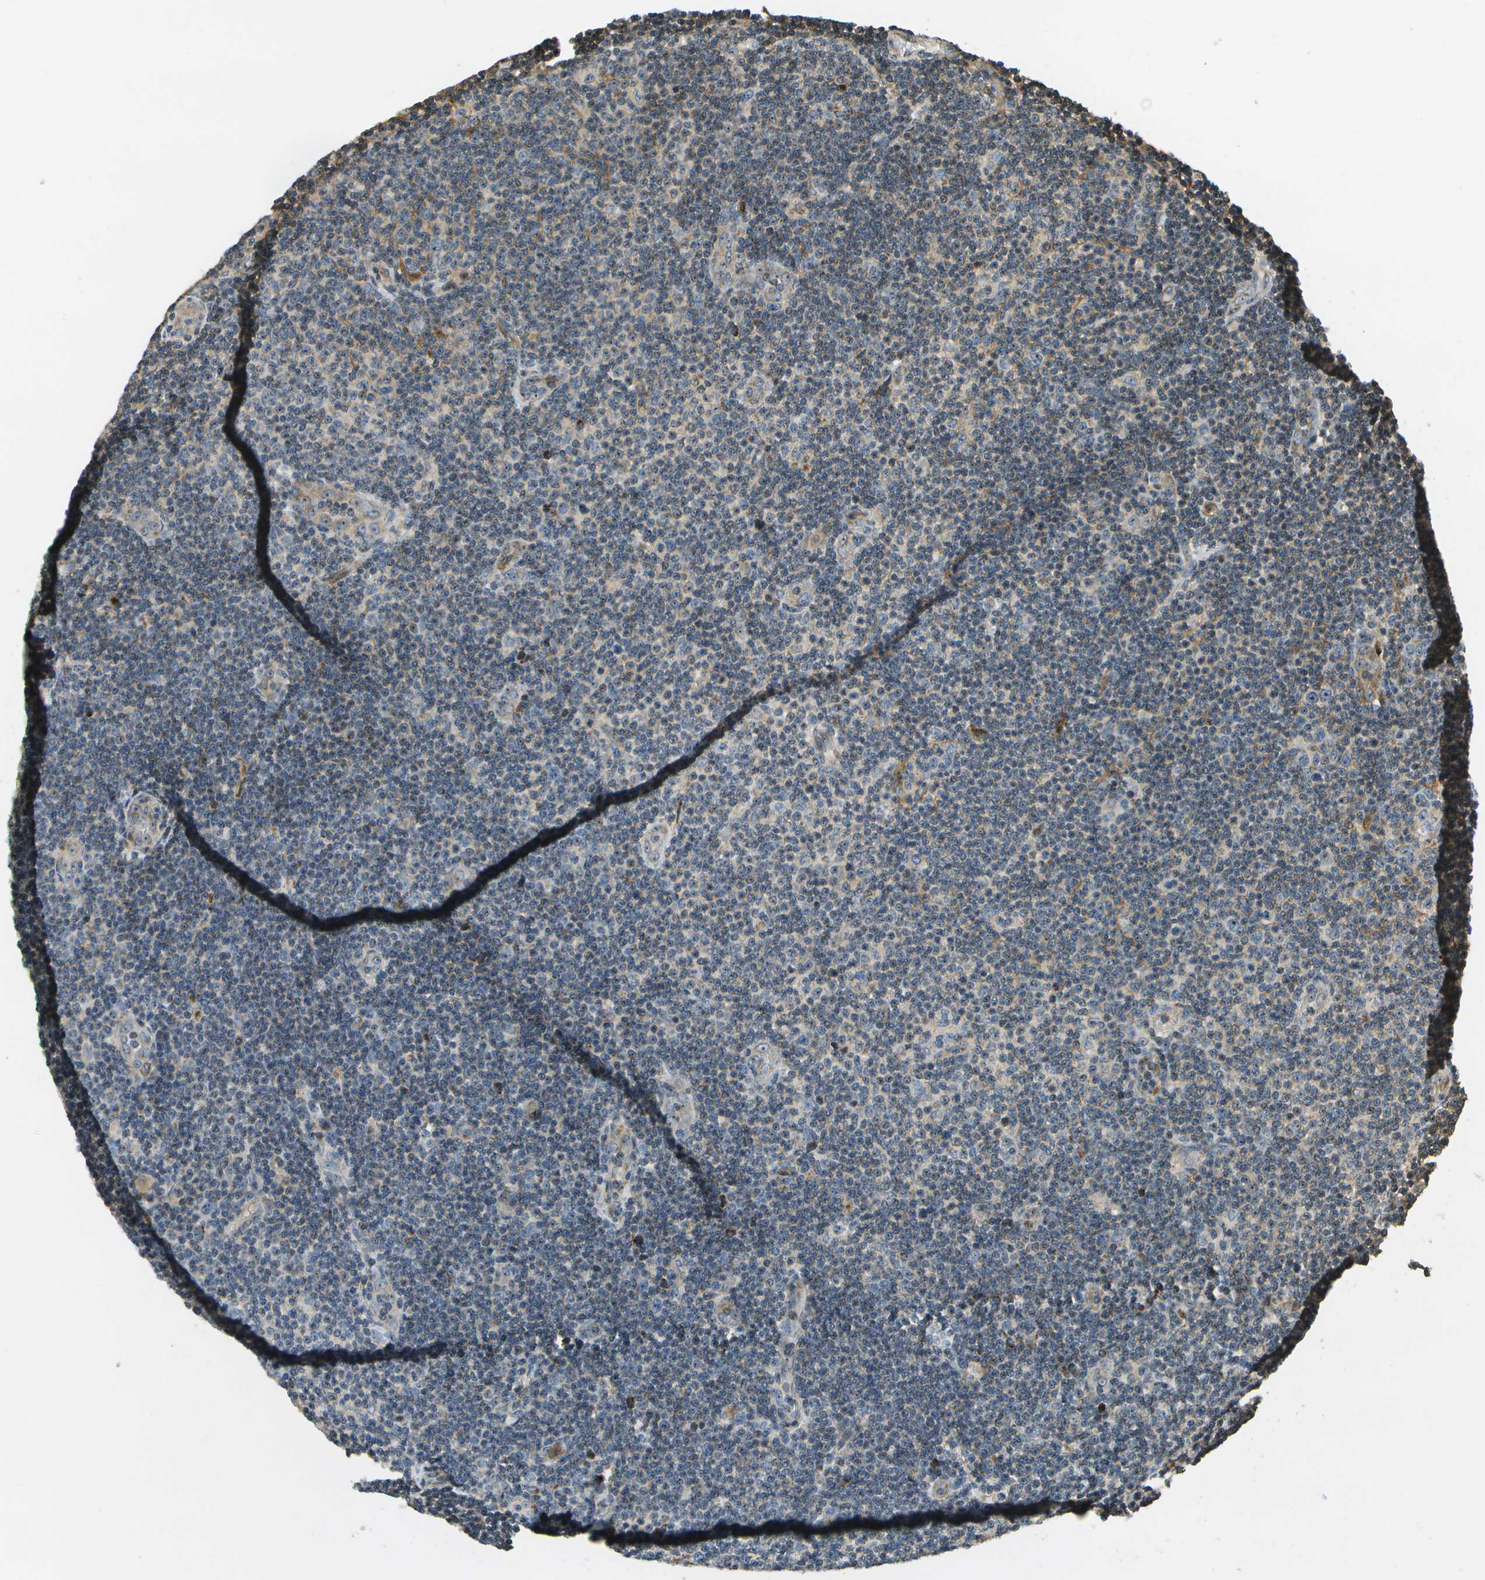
{"staining": {"intensity": "negative", "quantity": "none", "location": "none"}, "tissue": "lymphoma", "cell_type": "Tumor cells", "image_type": "cancer", "snomed": [{"axis": "morphology", "description": "Malignant lymphoma, non-Hodgkin's type, Low grade"}, {"axis": "topography", "description": "Lymph node"}], "caption": "Malignant lymphoma, non-Hodgkin's type (low-grade) was stained to show a protein in brown. There is no significant positivity in tumor cells.", "gene": "LRP12", "patient": {"sex": "male", "age": 83}}